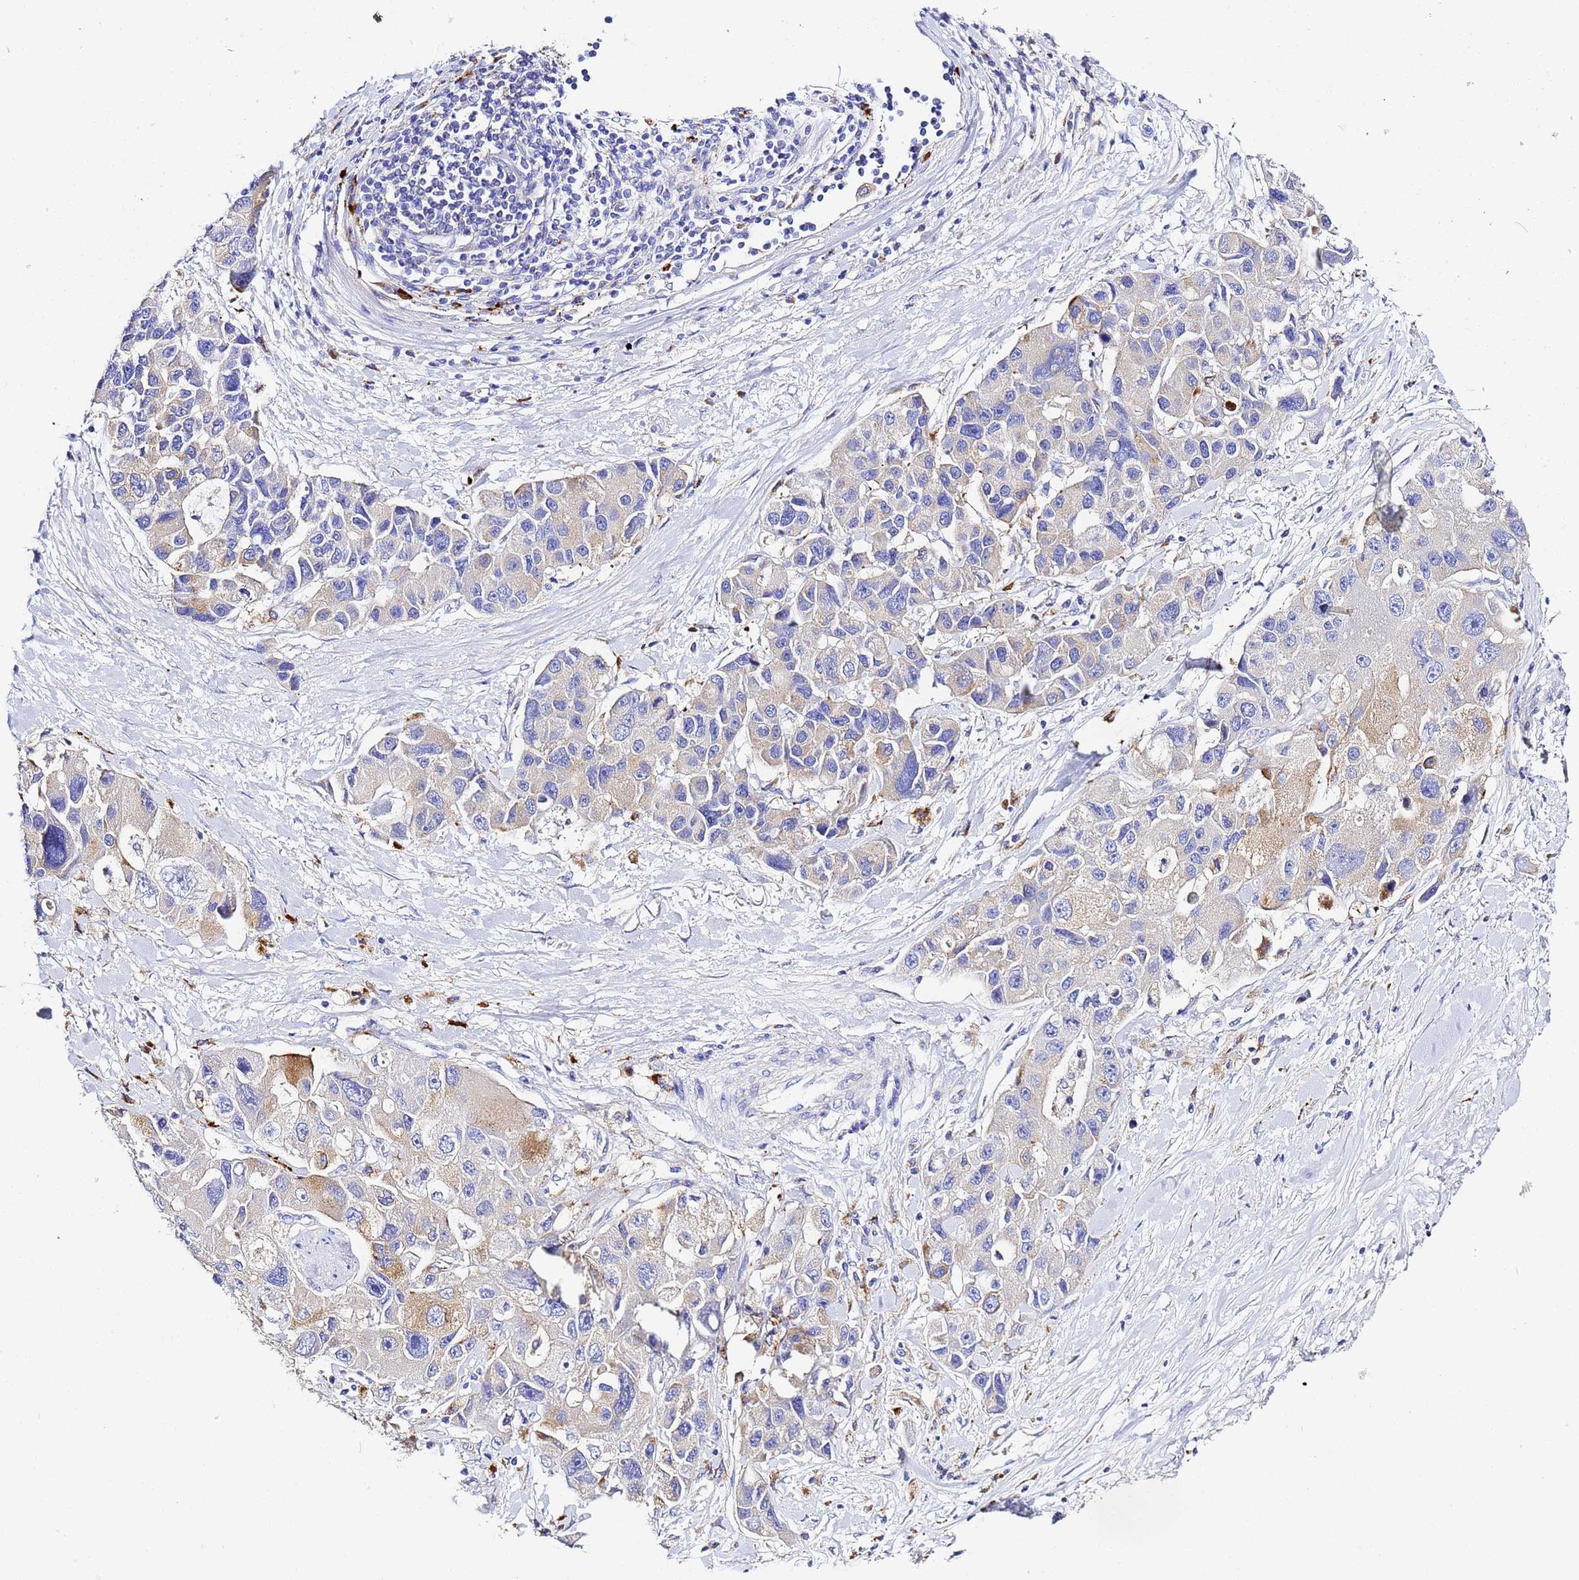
{"staining": {"intensity": "moderate", "quantity": "<25%", "location": "cytoplasmic/membranous"}, "tissue": "lung cancer", "cell_type": "Tumor cells", "image_type": "cancer", "snomed": [{"axis": "morphology", "description": "Adenocarcinoma, NOS"}, {"axis": "topography", "description": "Lung"}], "caption": "Lung adenocarcinoma stained with immunohistochemistry (IHC) displays moderate cytoplasmic/membranous positivity in about <25% of tumor cells.", "gene": "VTI1B", "patient": {"sex": "female", "age": 54}}